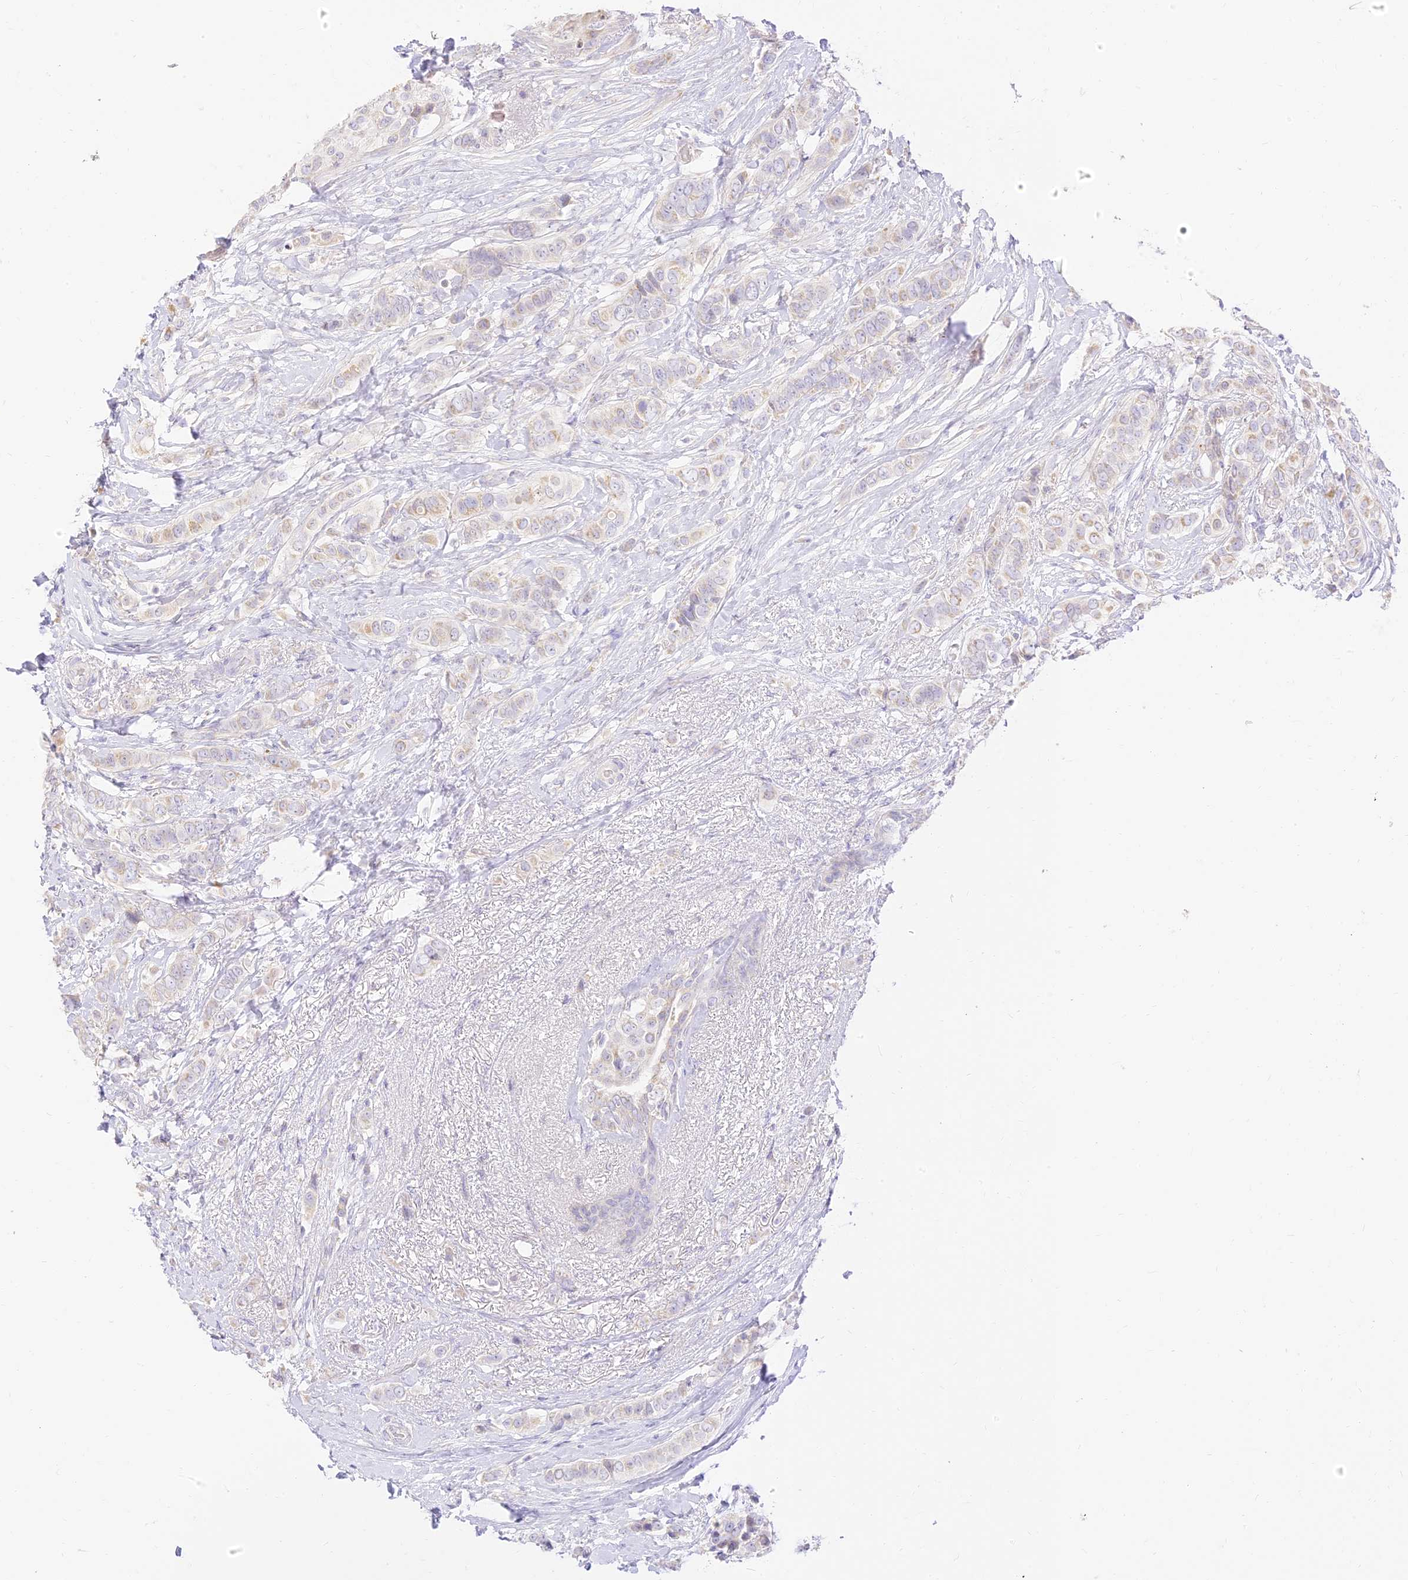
{"staining": {"intensity": "weak", "quantity": "<25%", "location": "cytoplasmic/membranous"}, "tissue": "breast cancer", "cell_type": "Tumor cells", "image_type": "cancer", "snomed": [{"axis": "morphology", "description": "Lobular carcinoma"}, {"axis": "topography", "description": "Breast"}], "caption": "Breast cancer was stained to show a protein in brown. There is no significant positivity in tumor cells.", "gene": "LRRC15", "patient": {"sex": "female", "age": 51}}